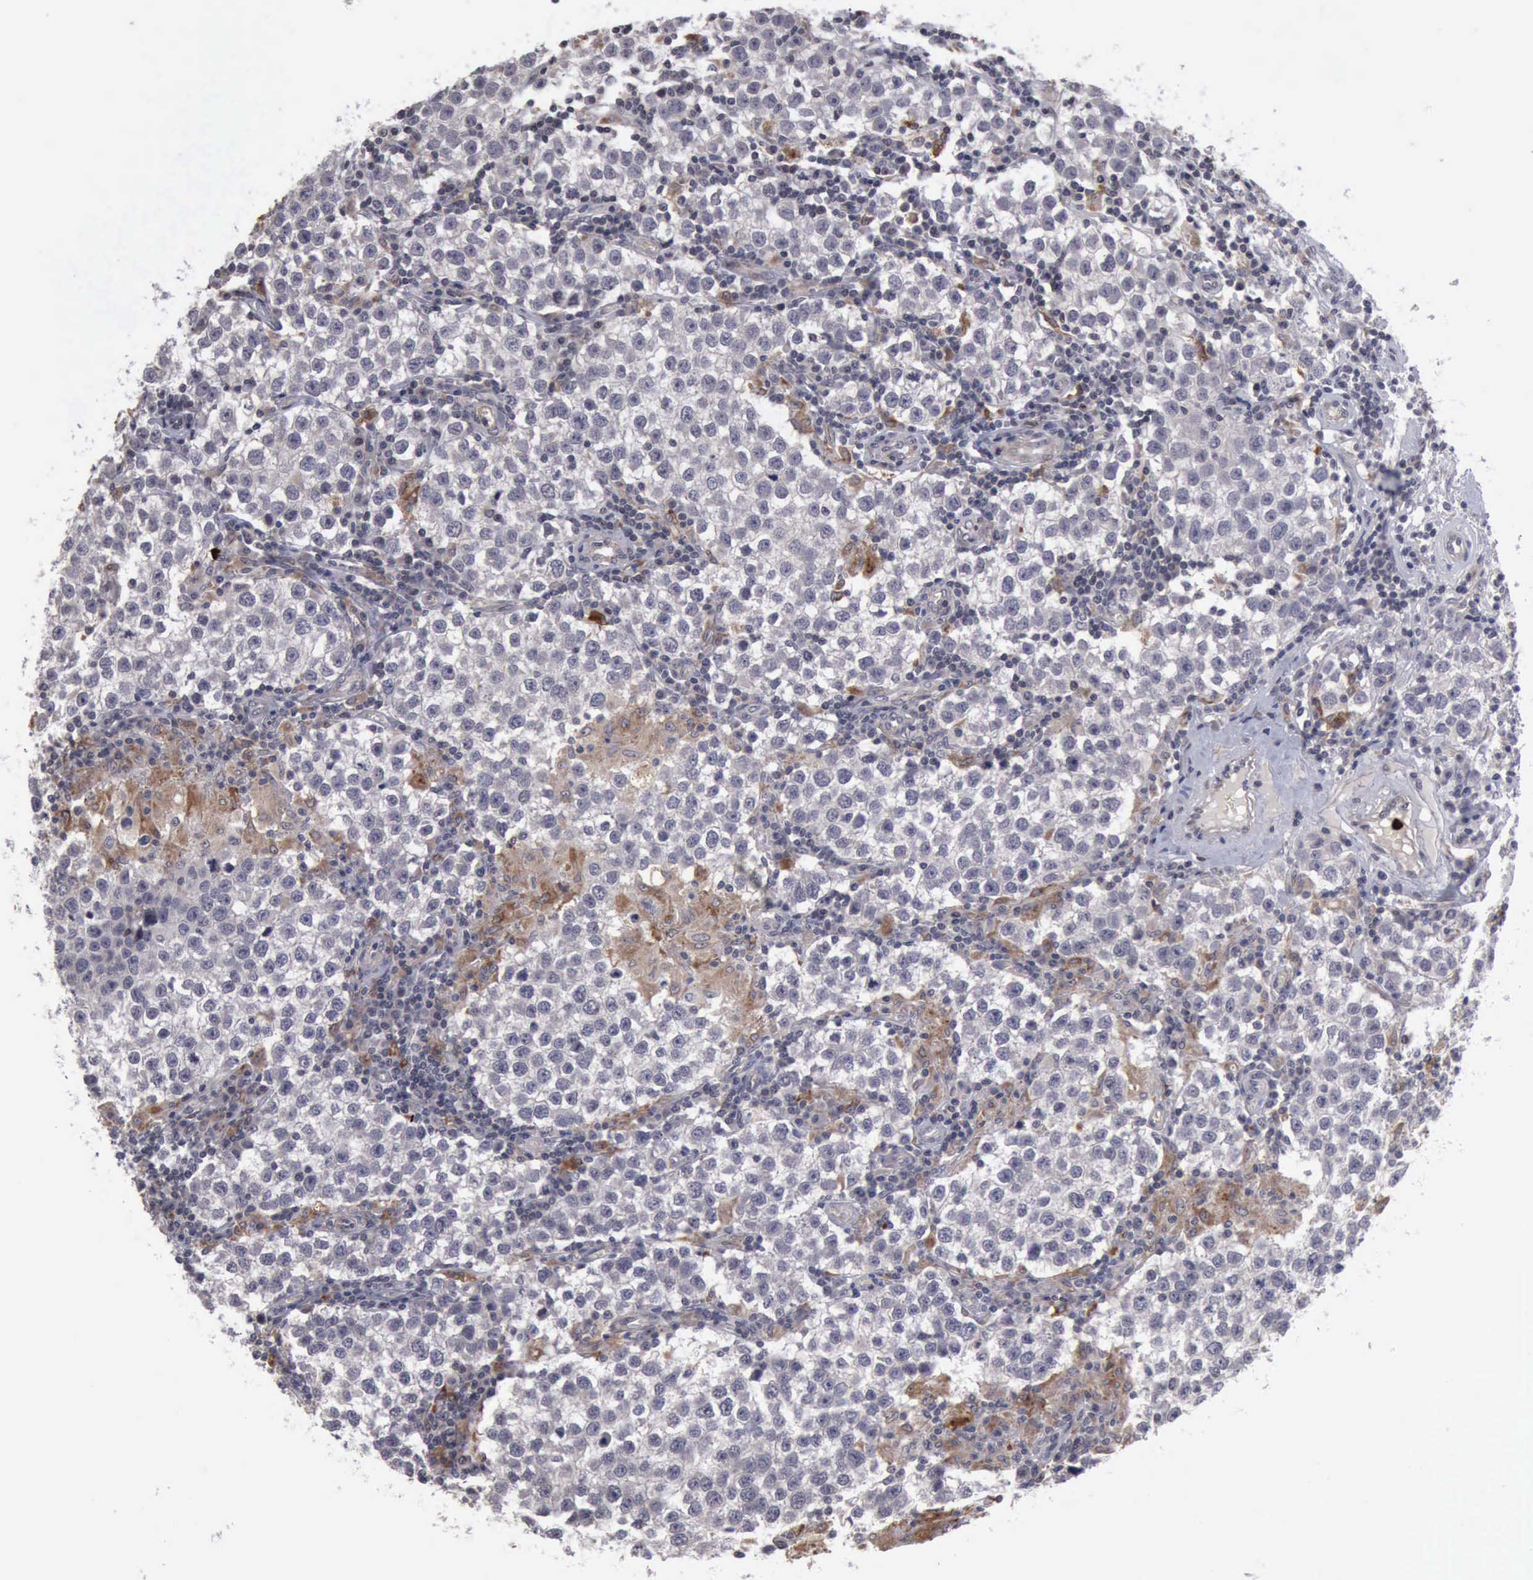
{"staining": {"intensity": "negative", "quantity": "none", "location": "none"}, "tissue": "testis cancer", "cell_type": "Tumor cells", "image_type": "cancer", "snomed": [{"axis": "morphology", "description": "Seminoma, NOS"}, {"axis": "topography", "description": "Testis"}], "caption": "Immunohistochemistry of testis cancer shows no positivity in tumor cells.", "gene": "MMP9", "patient": {"sex": "male", "age": 36}}